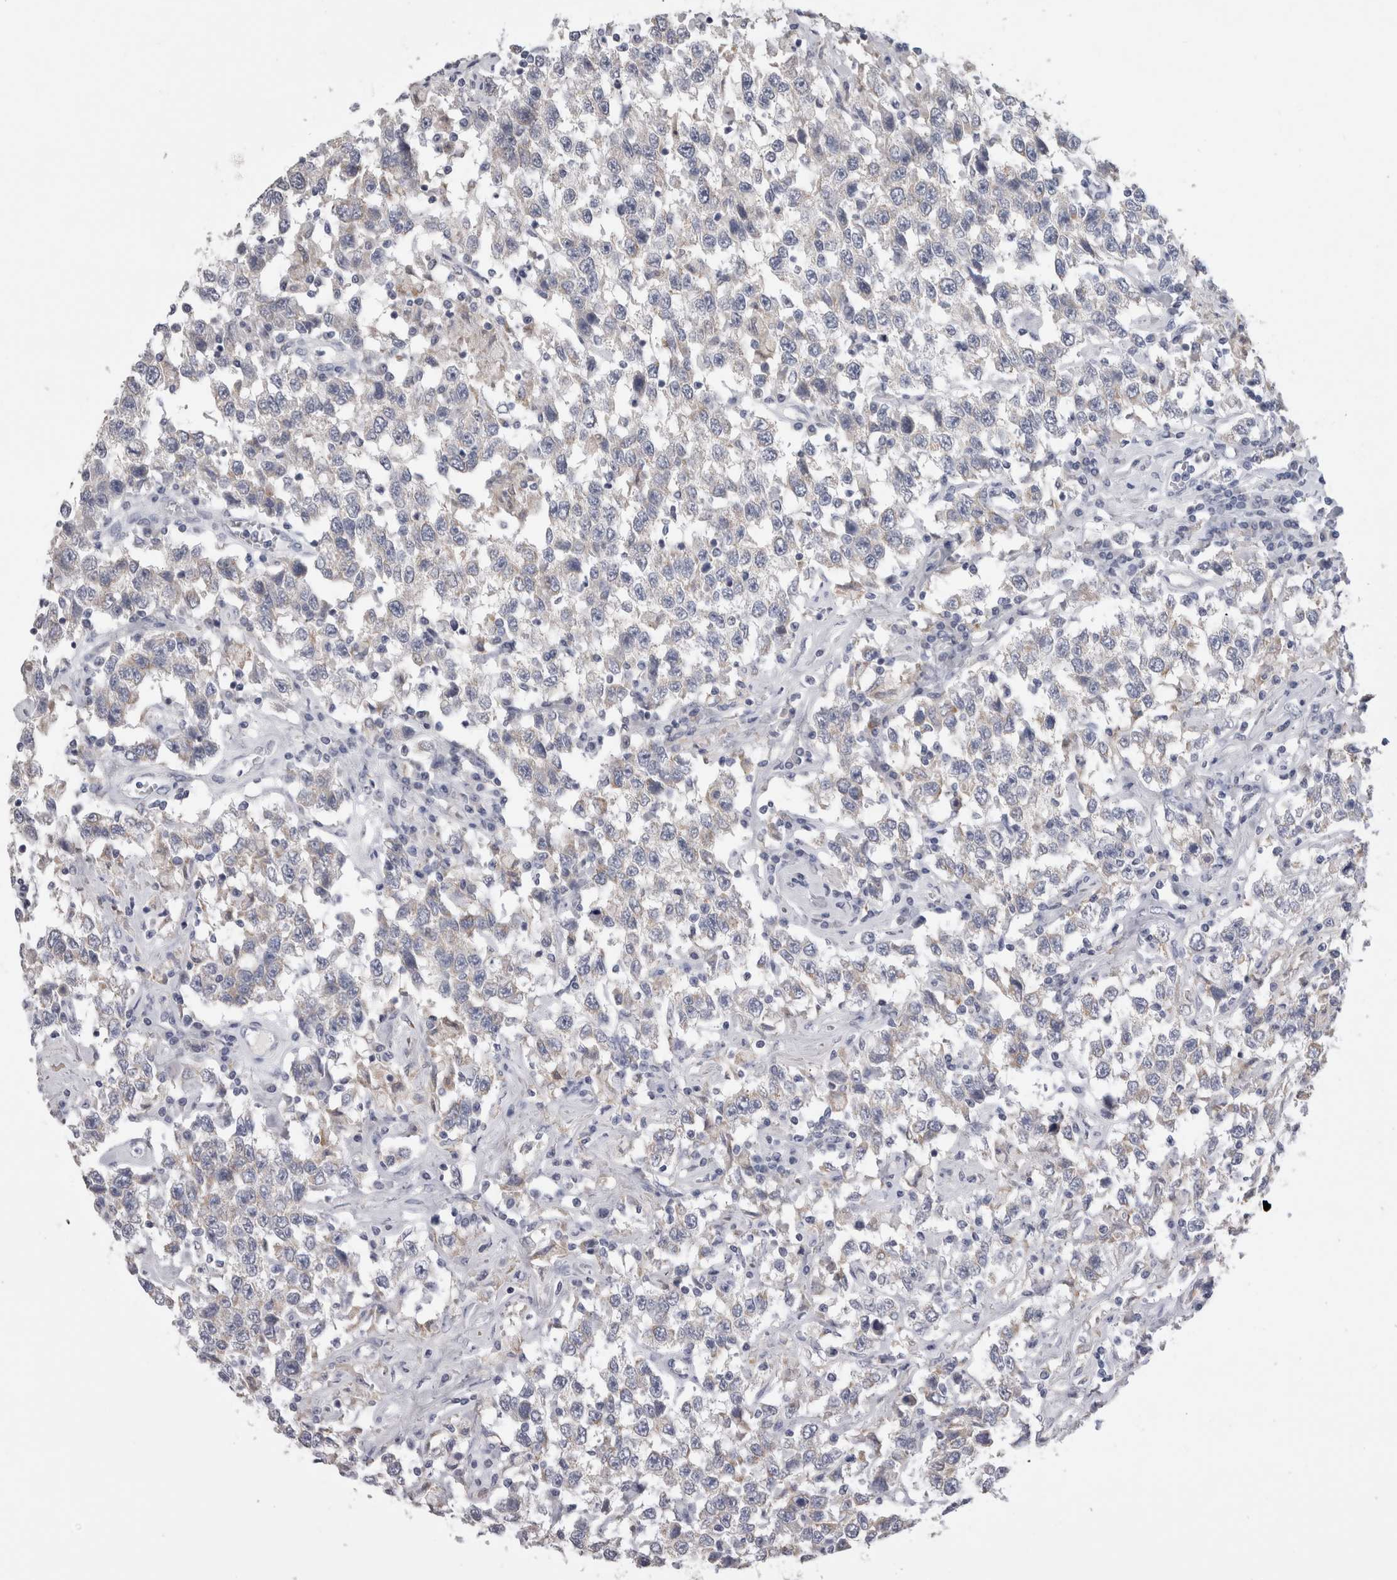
{"staining": {"intensity": "weak", "quantity": "25%-75%", "location": "cytoplasmic/membranous"}, "tissue": "testis cancer", "cell_type": "Tumor cells", "image_type": "cancer", "snomed": [{"axis": "morphology", "description": "Seminoma, NOS"}, {"axis": "topography", "description": "Testis"}], "caption": "Human testis cancer (seminoma) stained for a protein (brown) demonstrates weak cytoplasmic/membranous positive staining in approximately 25%-75% of tumor cells.", "gene": "DHRS4", "patient": {"sex": "male", "age": 41}}